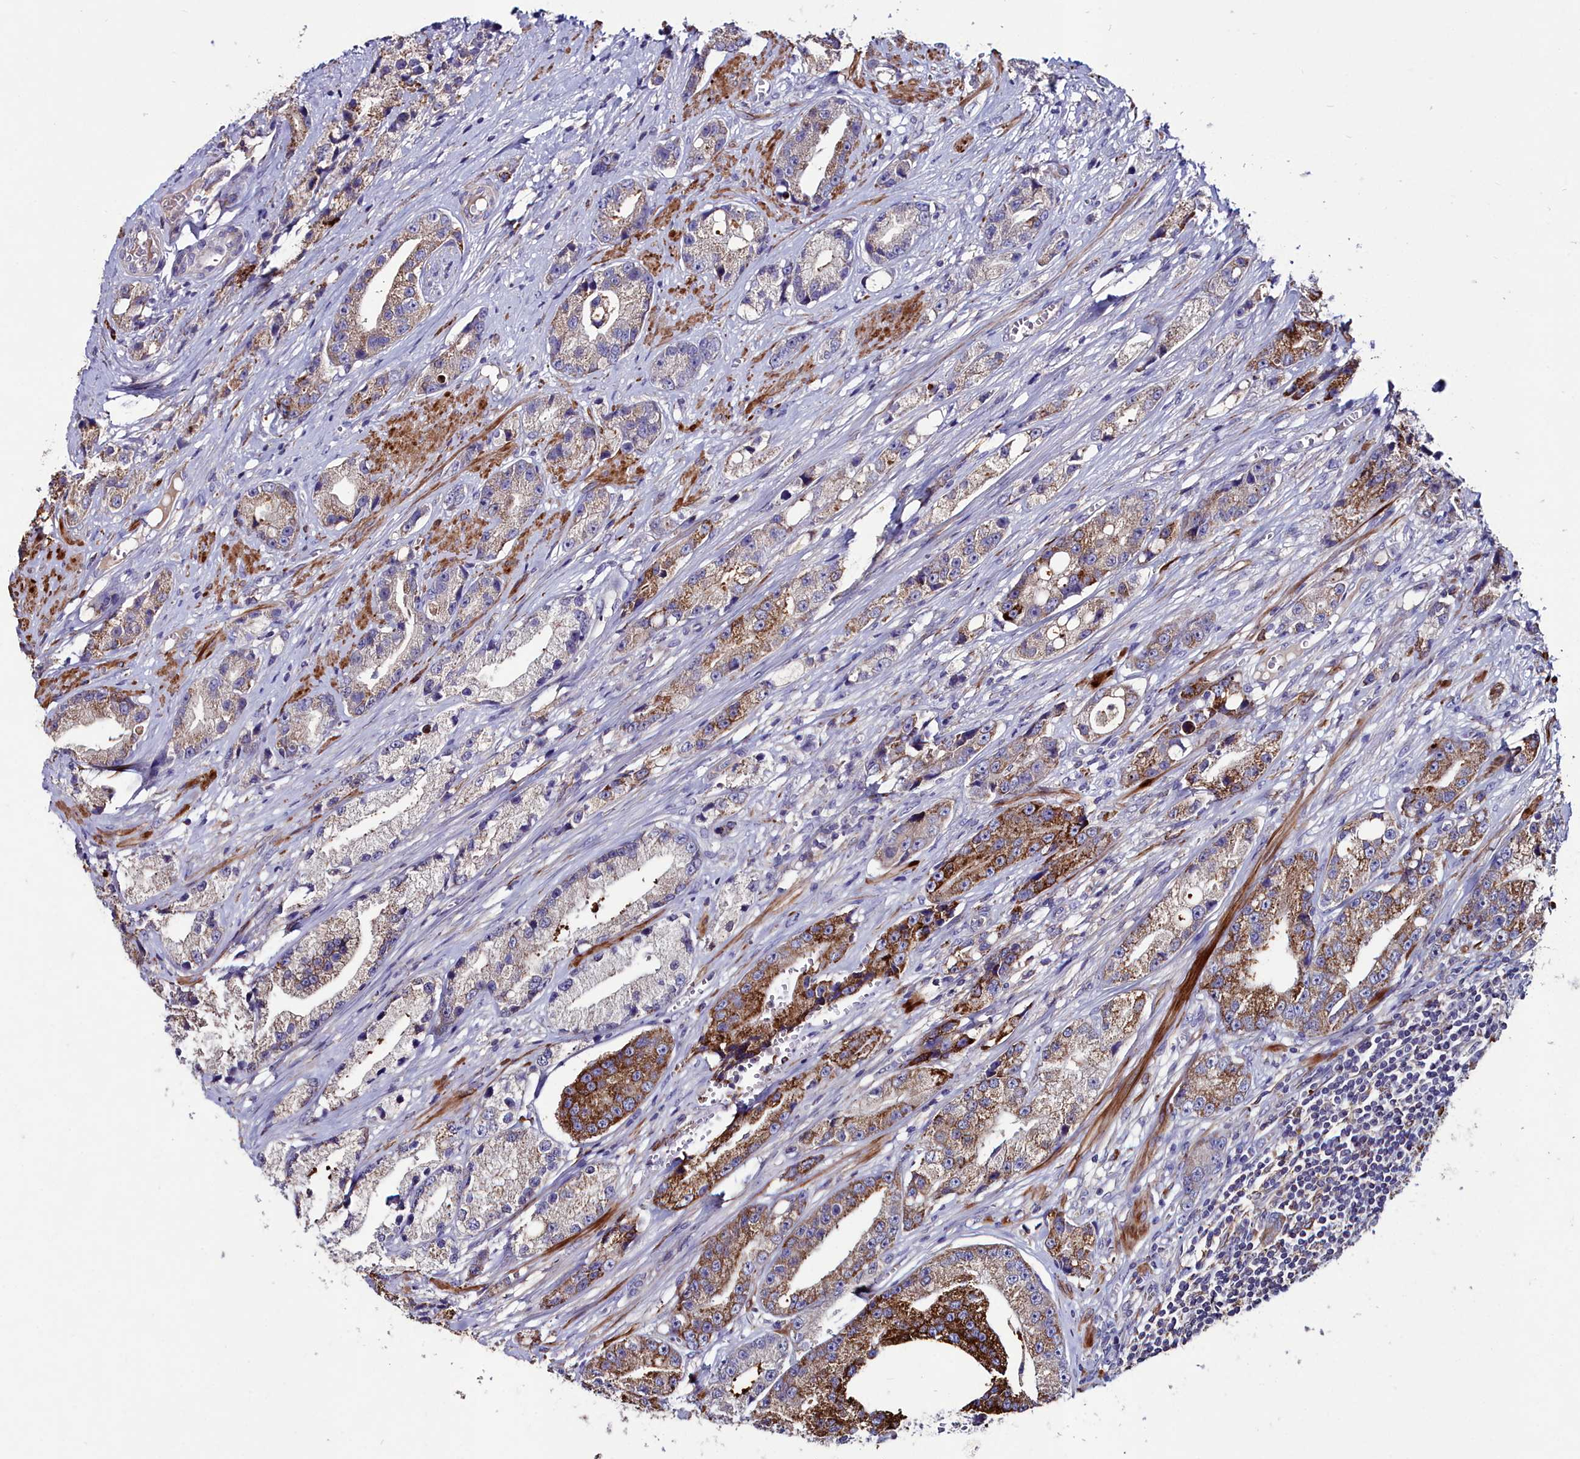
{"staining": {"intensity": "strong", "quantity": "<25%", "location": "cytoplasmic/membranous"}, "tissue": "prostate cancer", "cell_type": "Tumor cells", "image_type": "cancer", "snomed": [{"axis": "morphology", "description": "Adenocarcinoma, High grade"}, {"axis": "topography", "description": "Prostate"}], "caption": "Adenocarcinoma (high-grade) (prostate) tissue displays strong cytoplasmic/membranous positivity in approximately <25% of tumor cells, visualized by immunohistochemistry.", "gene": "AMBRA1", "patient": {"sex": "male", "age": 74}}